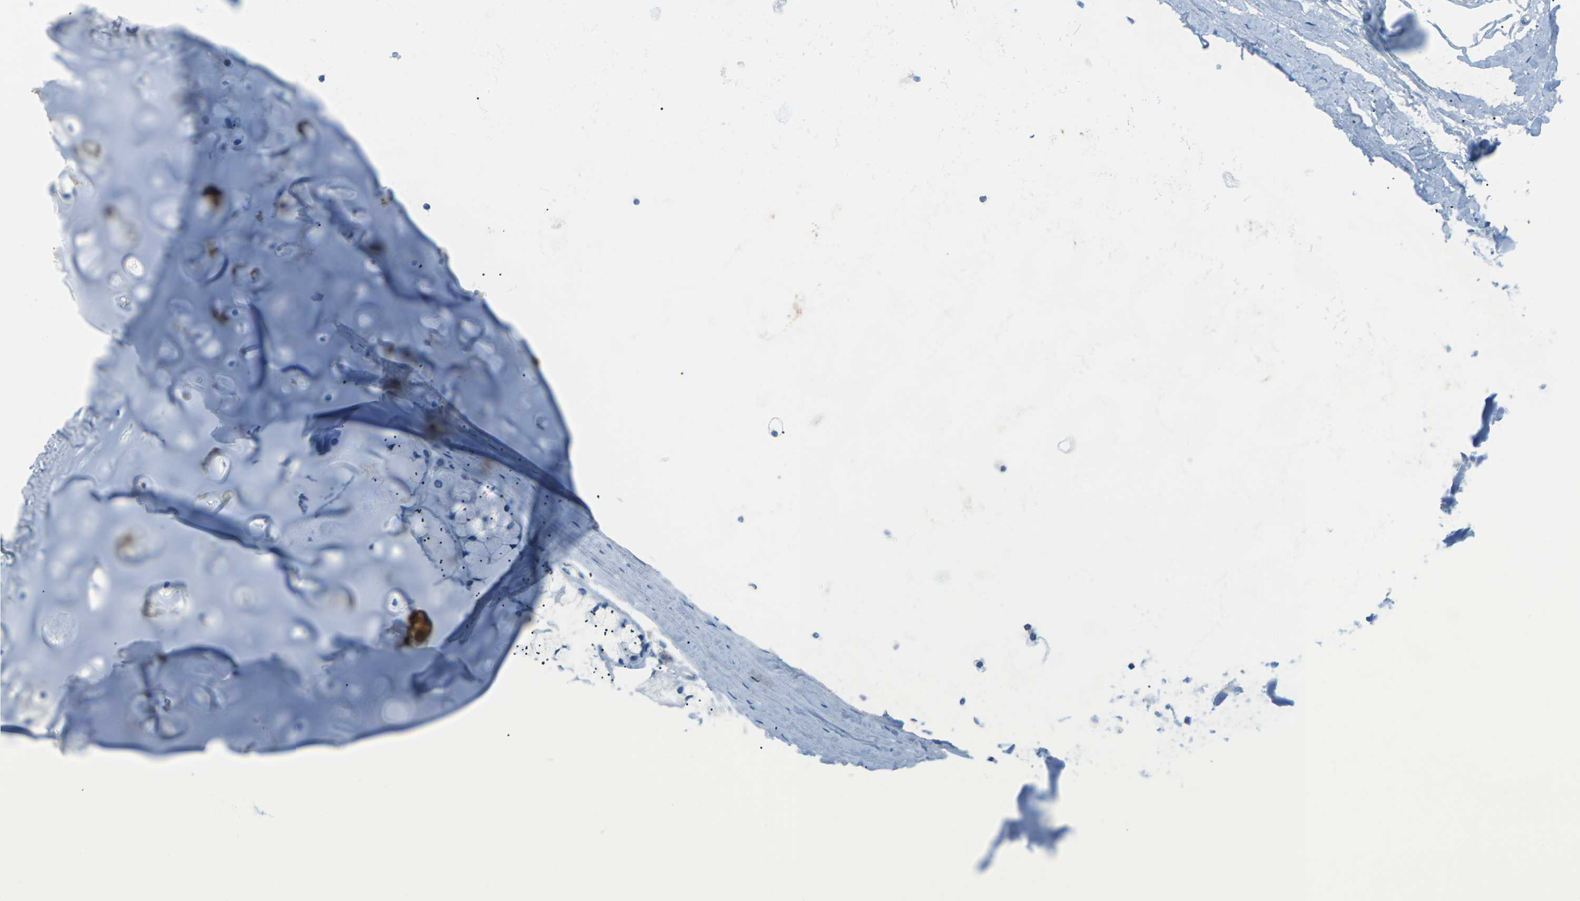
{"staining": {"intensity": "negative", "quantity": "none", "location": "none"}, "tissue": "adipose tissue", "cell_type": "Adipocytes", "image_type": "normal", "snomed": [{"axis": "morphology", "description": "Normal tissue, NOS"}, {"axis": "topography", "description": "Bronchus"}], "caption": "Adipocytes show no significant expression in unremarkable adipose tissue. The staining is performed using DAB (3,3'-diaminobenzidine) brown chromogen with nuclei counter-stained in using hematoxylin.", "gene": "CDH16", "patient": {"sex": "female", "age": 73}}